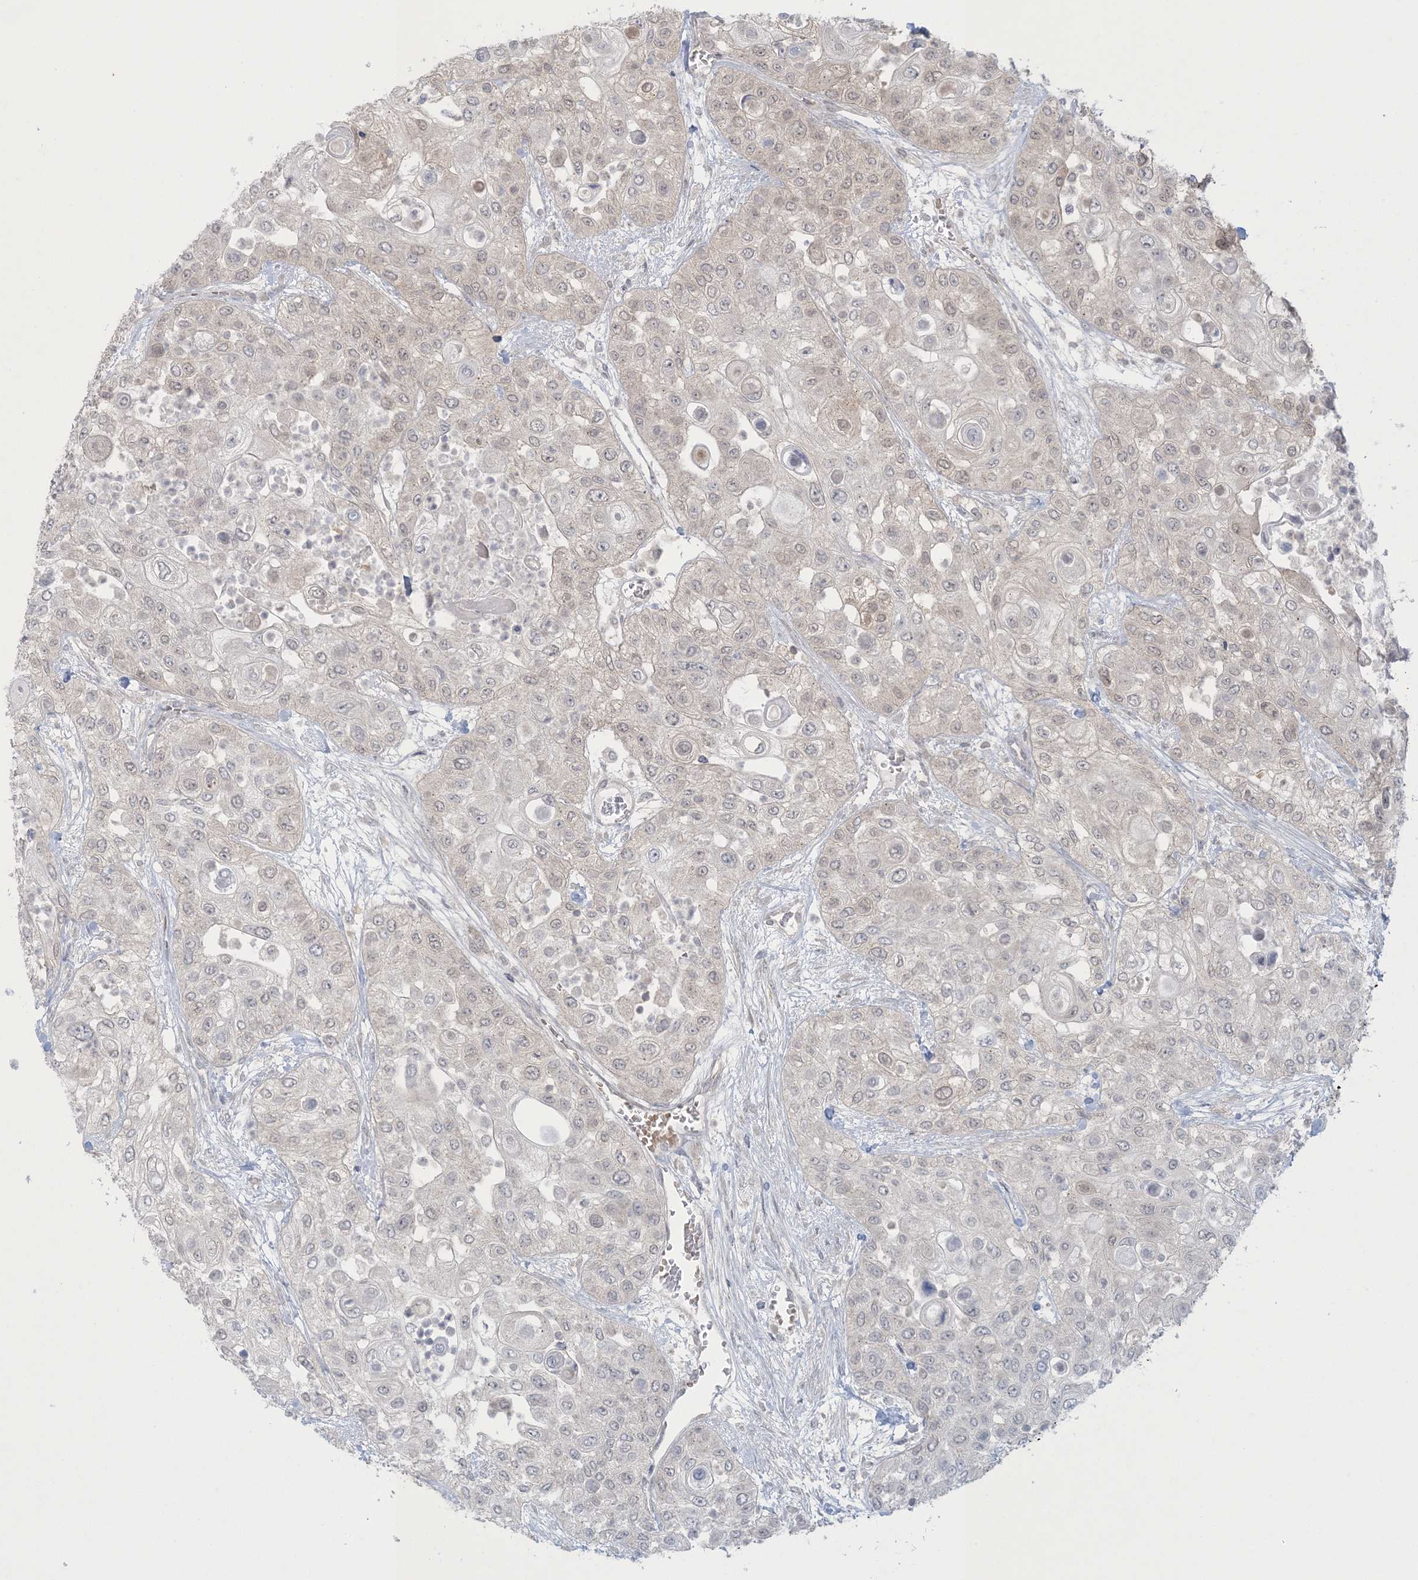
{"staining": {"intensity": "weak", "quantity": "<25%", "location": "nuclear"}, "tissue": "urothelial cancer", "cell_type": "Tumor cells", "image_type": "cancer", "snomed": [{"axis": "morphology", "description": "Urothelial carcinoma, High grade"}, {"axis": "topography", "description": "Urinary bladder"}], "caption": "High-grade urothelial carcinoma was stained to show a protein in brown. There is no significant staining in tumor cells.", "gene": "NRBP2", "patient": {"sex": "female", "age": 79}}